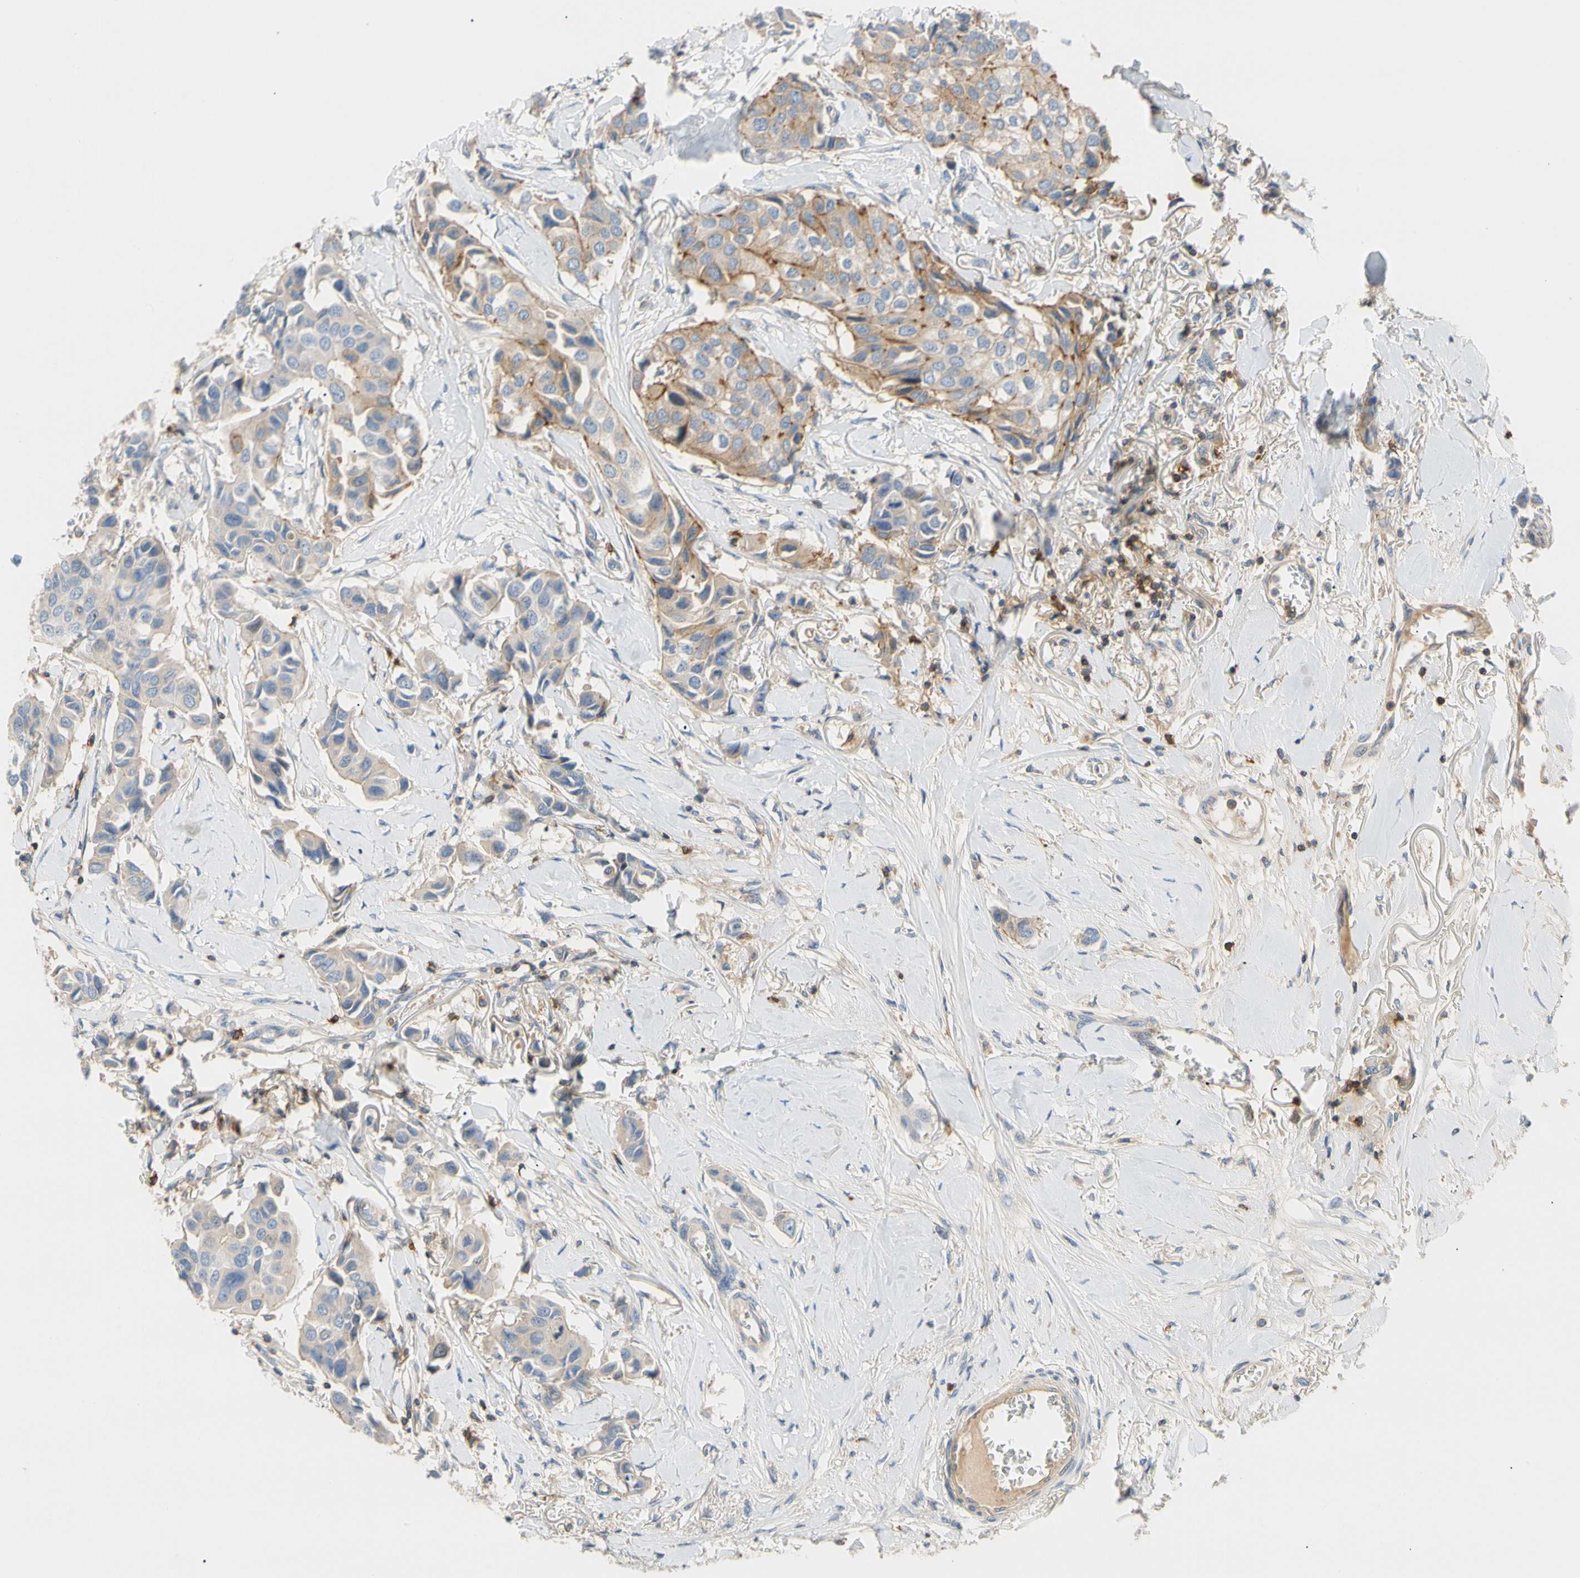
{"staining": {"intensity": "moderate", "quantity": "25%-75%", "location": "cytoplasmic/membranous"}, "tissue": "breast cancer", "cell_type": "Tumor cells", "image_type": "cancer", "snomed": [{"axis": "morphology", "description": "Duct carcinoma"}, {"axis": "topography", "description": "Breast"}], "caption": "Immunohistochemical staining of human breast cancer (invasive ductal carcinoma) exhibits medium levels of moderate cytoplasmic/membranous protein staining in about 25%-75% of tumor cells.", "gene": "TNFRSF18", "patient": {"sex": "female", "age": 80}}